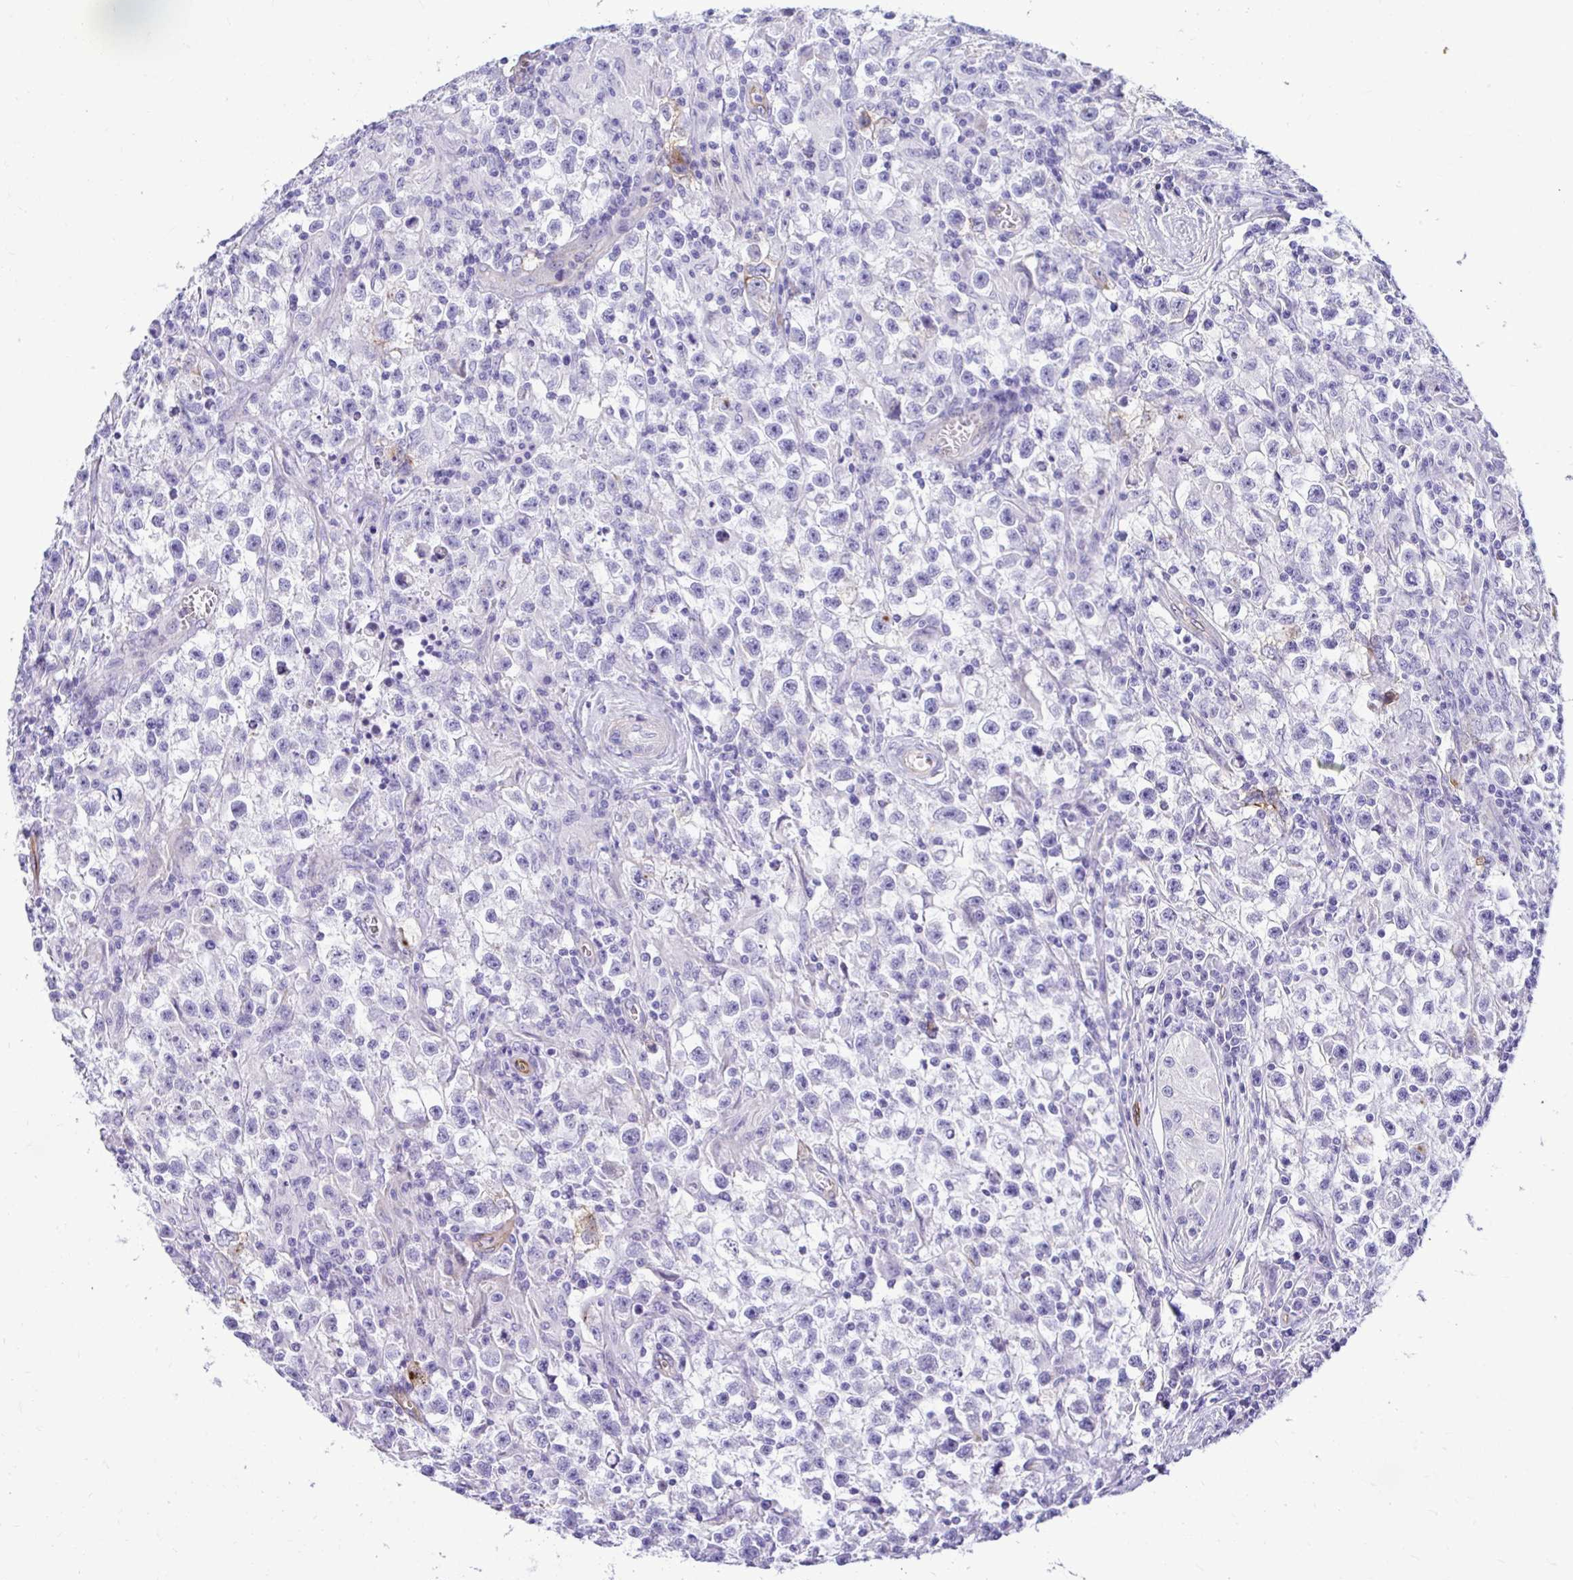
{"staining": {"intensity": "negative", "quantity": "none", "location": "none"}, "tissue": "testis cancer", "cell_type": "Tumor cells", "image_type": "cancer", "snomed": [{"axis": "morphology", "description": "Seminoma, NOS"}, {"axis": "topography", "description": "Testis"}], "caption": "The IHC image has no significant positivity in tumor cells of seminoma (testis) tissue.", "gene": "ABCG2", "patient": {"sex": "male", "age": 31}}